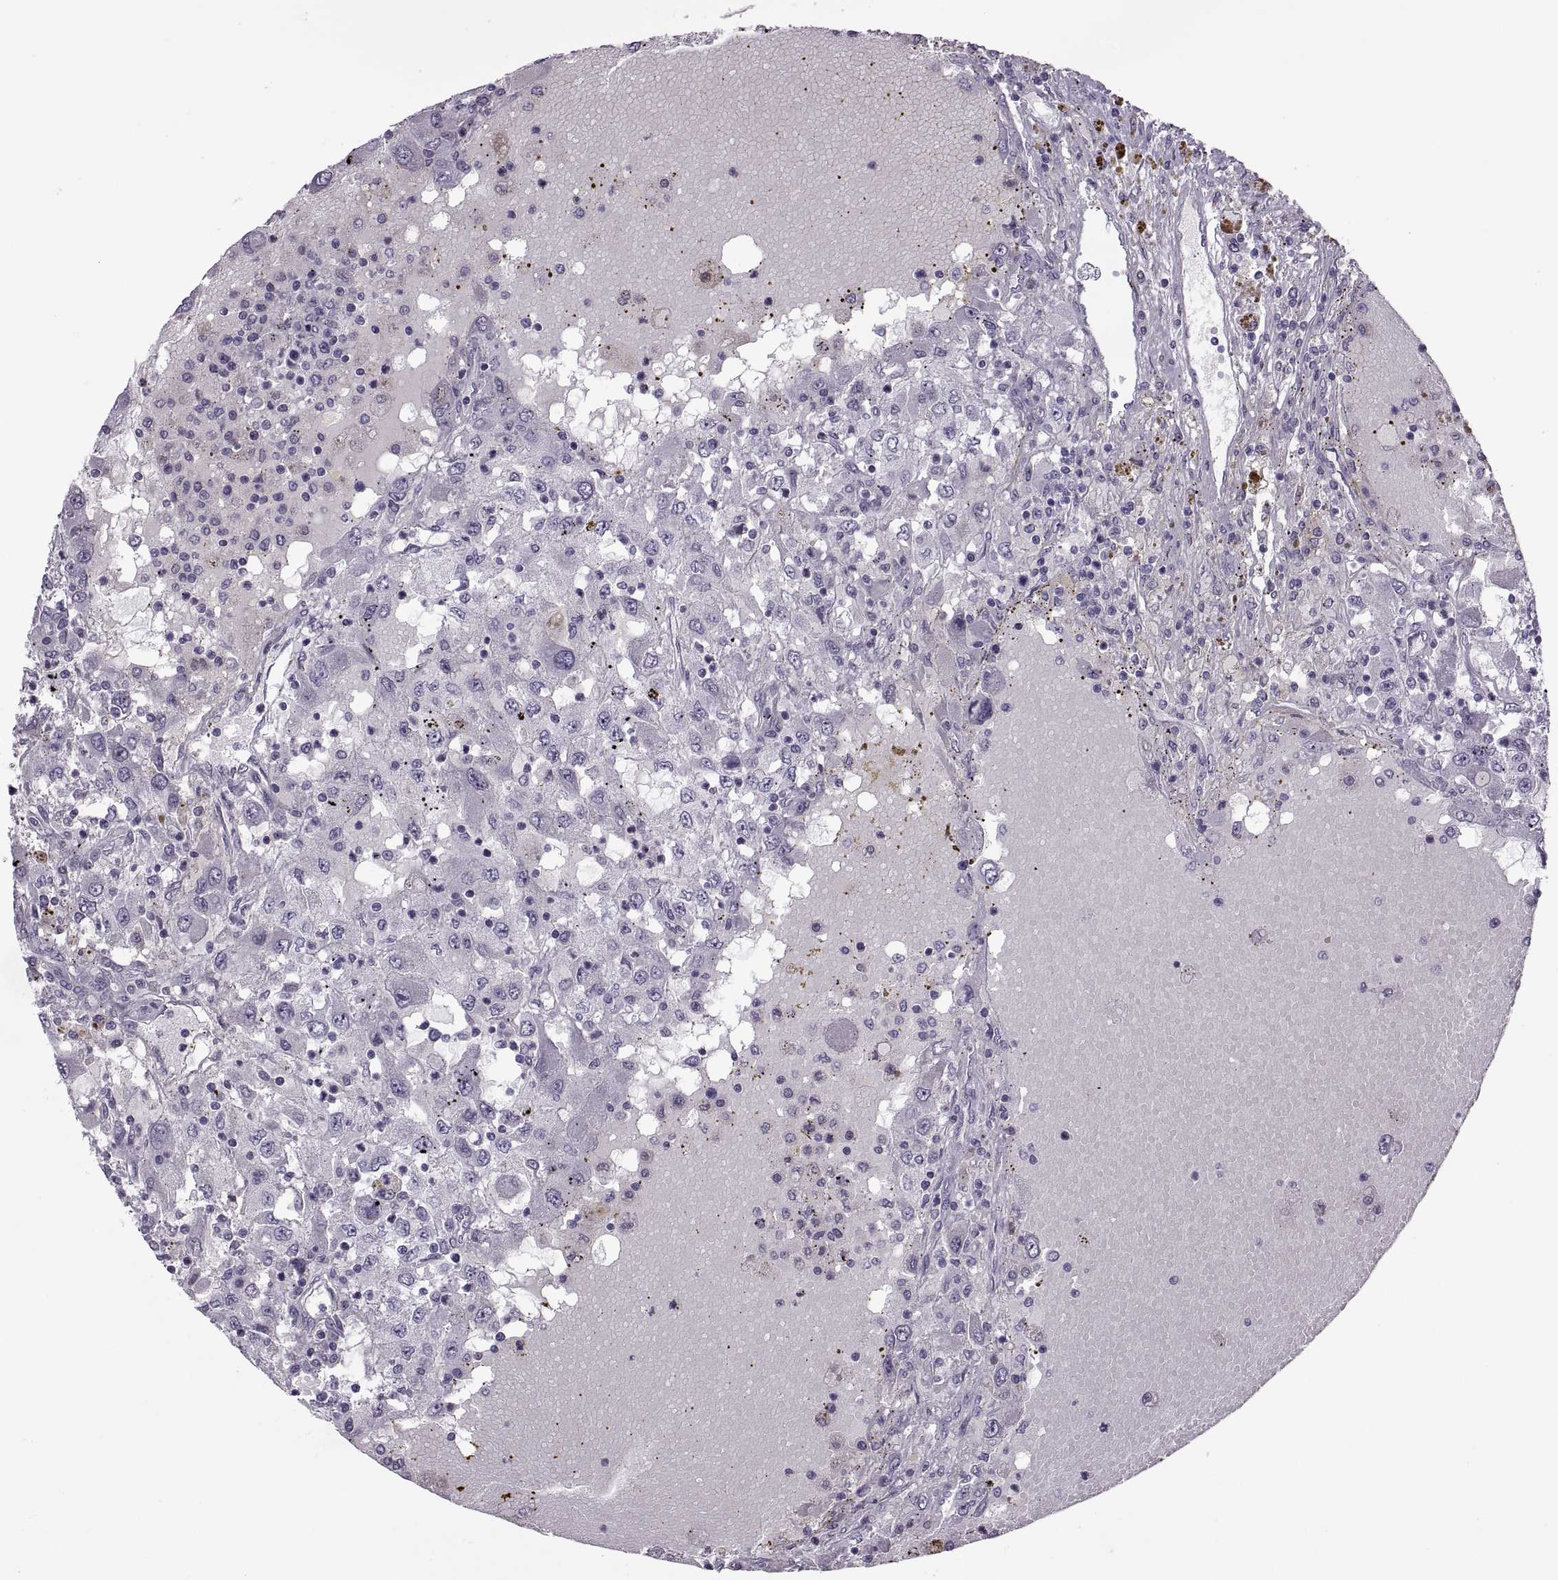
{"staining": {"intensity": "negative", "quantity": "none", "location": "none"}, "tissue": "renal cancer", "cell_type": "Tumor cells", "image_type": "cancer", "snomed": [{"axis": "morphology", "description": "Adenocarcinoma, NOS"}, {"axis": "topography", "description": "Kidney"}], "caption": "This is an immunohistochemistry (IHC) micrograph of human renal adenocarcinoma. There is no staining in tumor cells.", "gene": "RSPH6A", "patient": {"sex": "female", "age": 67}}